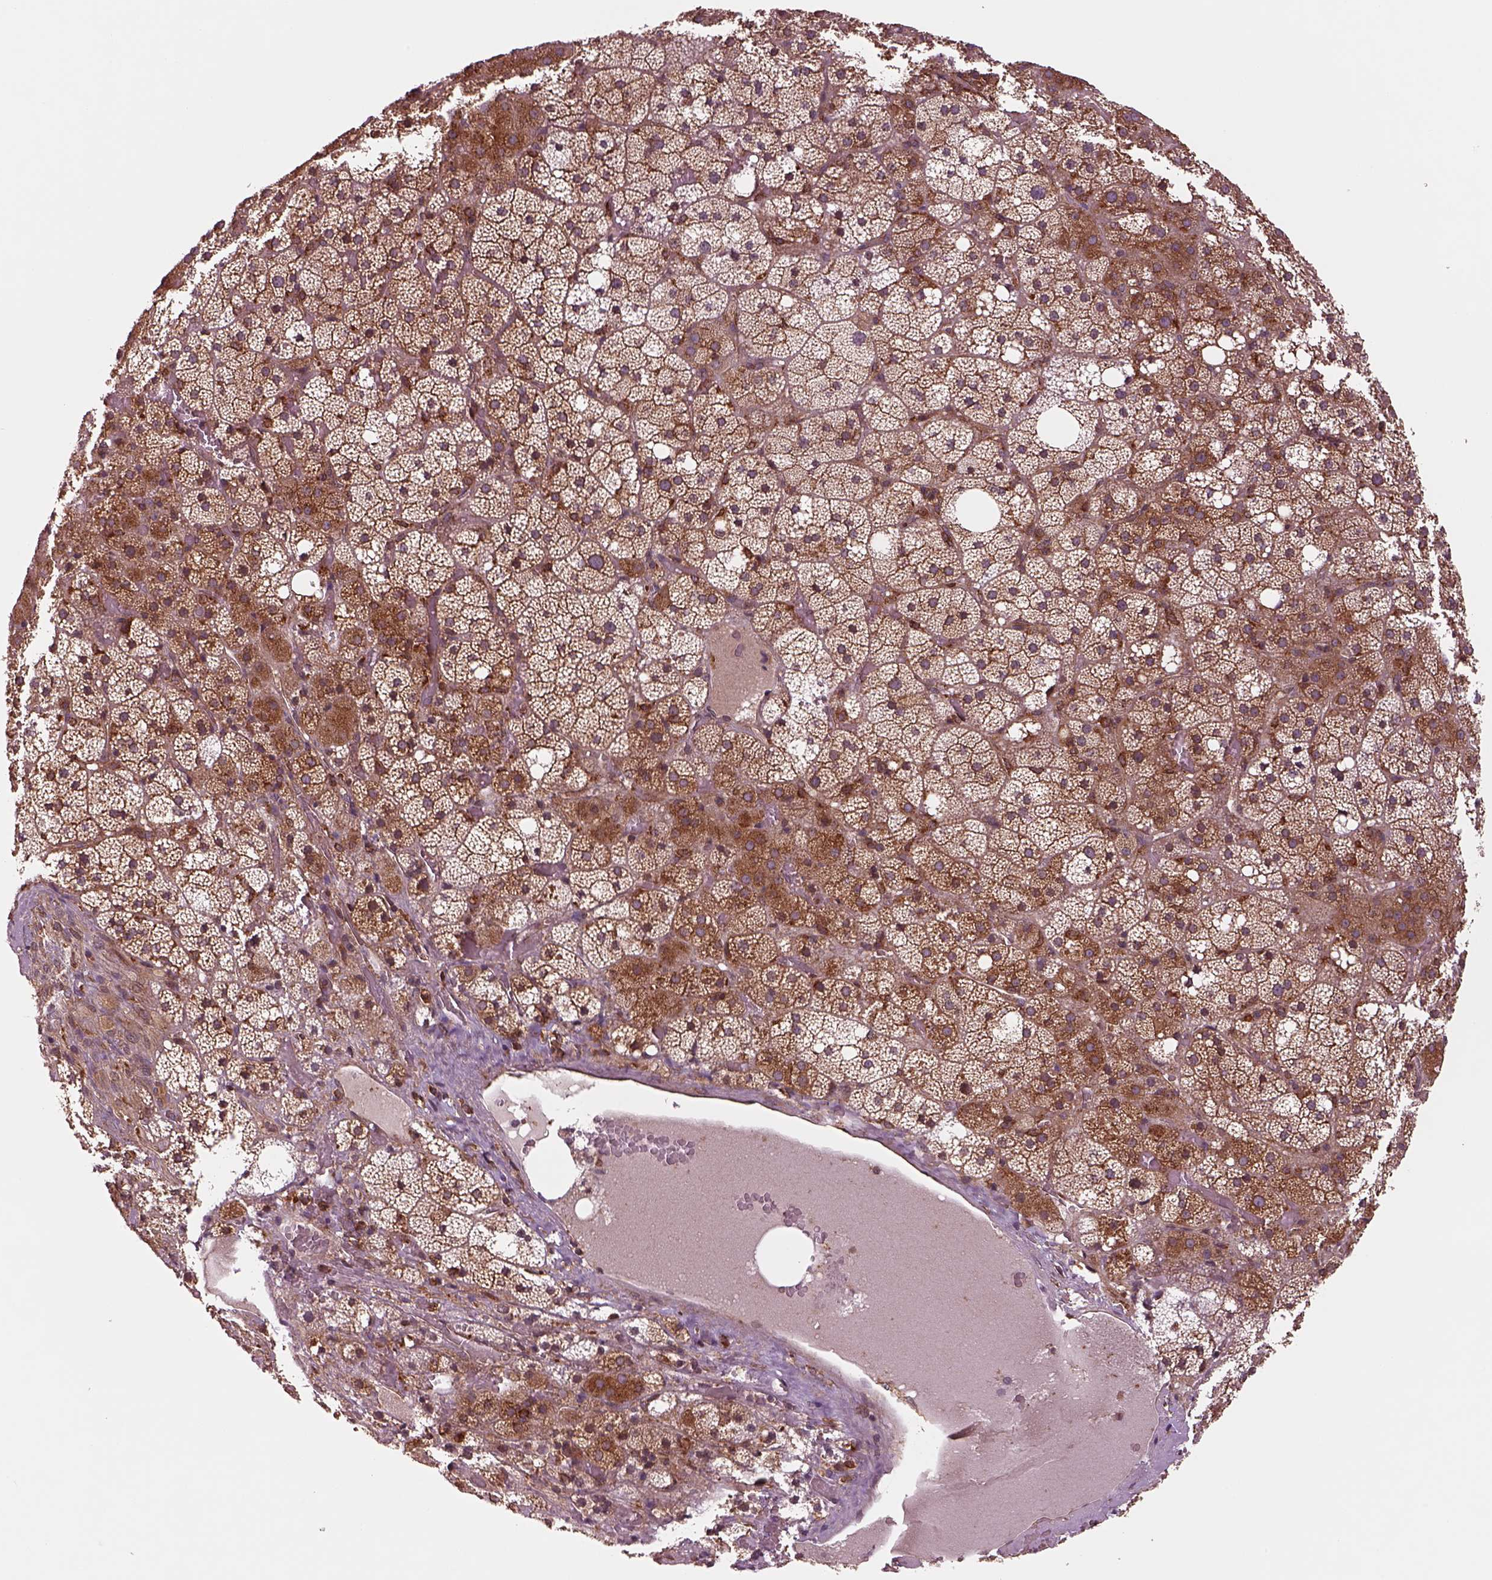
{"staining": {"intensity": "moderate", "quantity": ">75%", "location": "cytoplasmic/membranous"}, "tissue": "adrenal gland", "cell_type": "Glandular cells", "image_type": "normal", "snomed": [{"axis": "morphology", "description": "Normal tissue, NOS"}, {"axis": "topography", "description": "Adrenal gland"}], "caption": "IHC (DAB) staining of unremarkable human adrenal gland demonstrates moderate cytoplasmic/membranous protein positivity in approximately >75% of glandular cells. (Stains: DAB in brown, nuclei in blue, Microscopy: brightfield microscopy at high magnification).", "gene": "WASHC2A", "patient": {"sex": "male", "age": 53}}